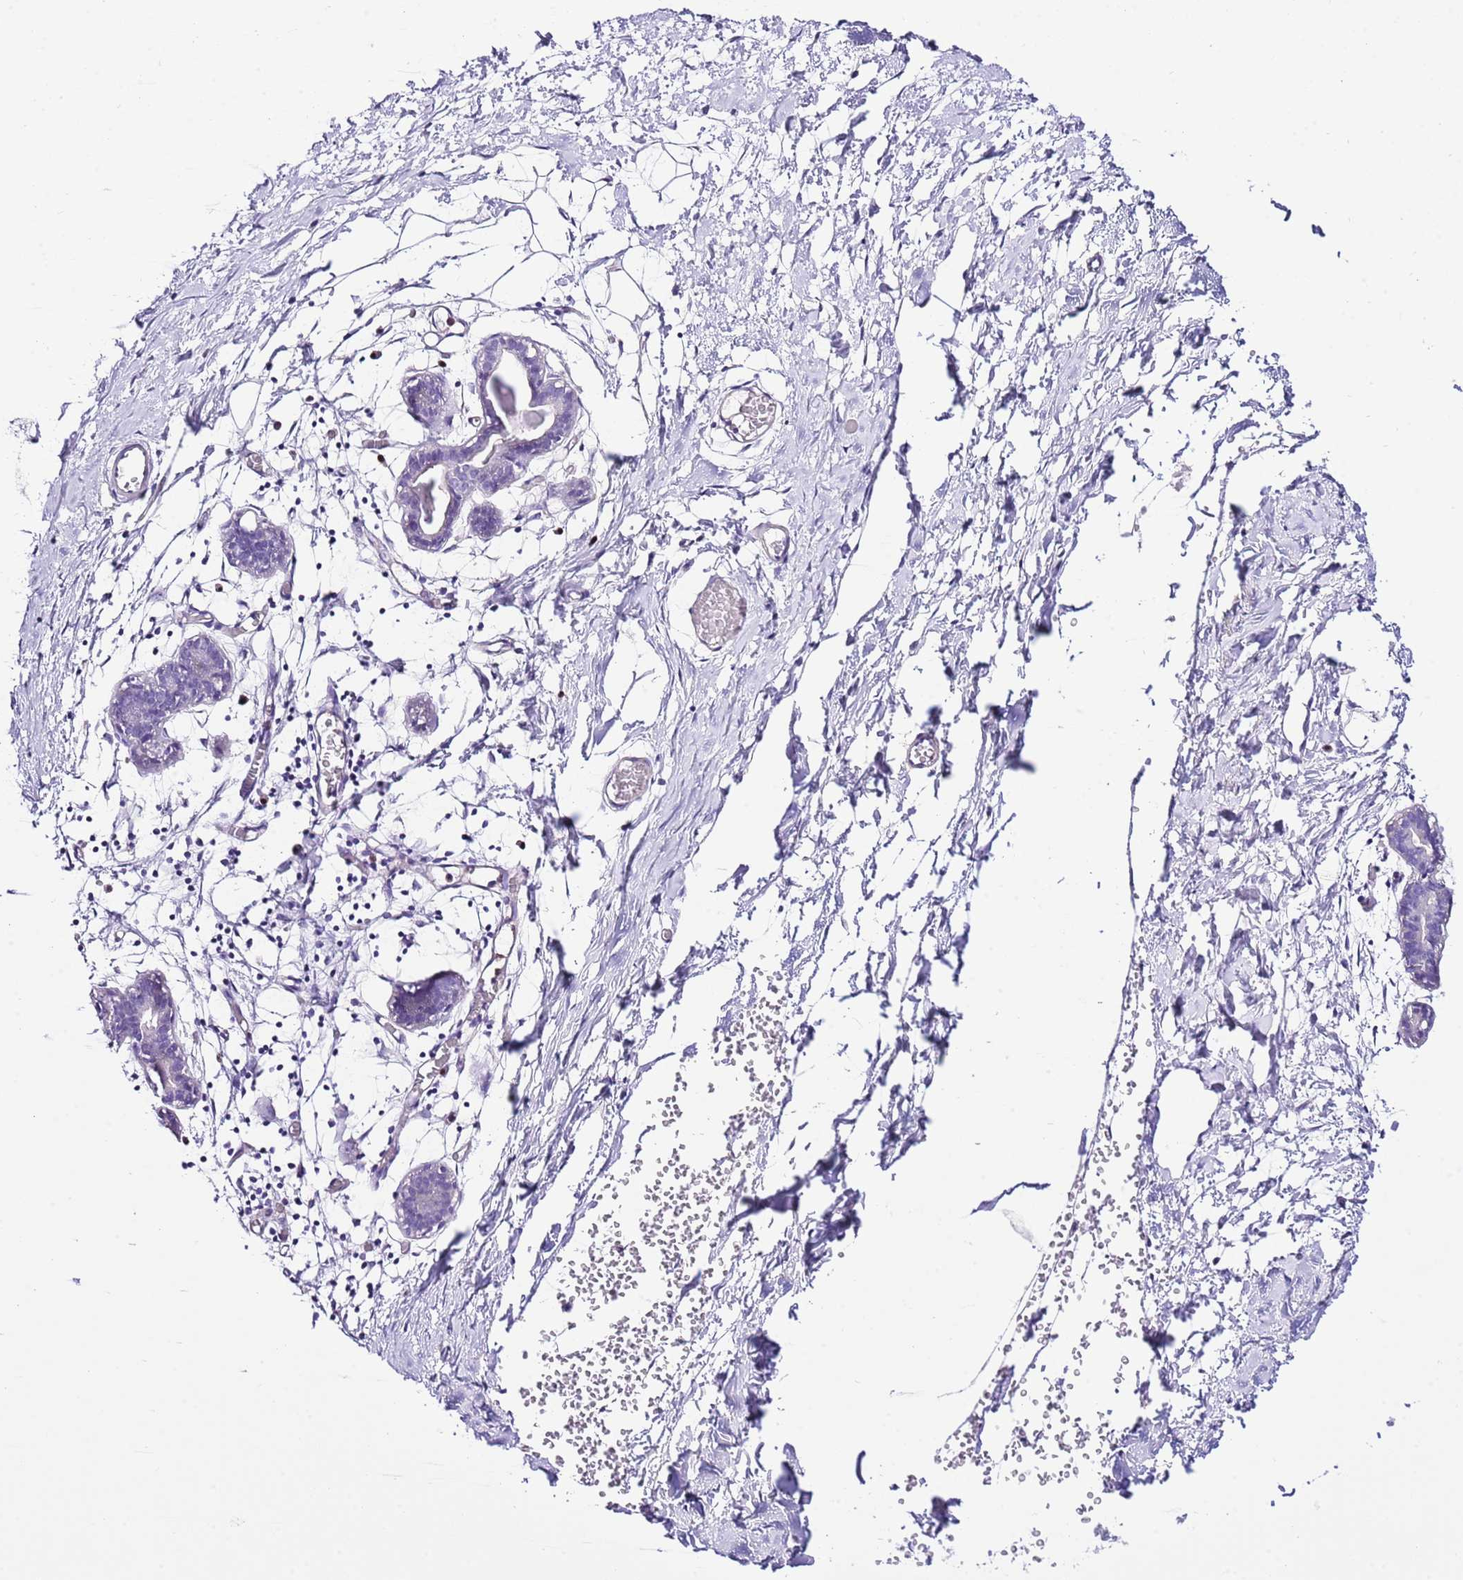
{"staining": {"intensity": "negative", "quantity": "none", "location": "none"}, "tissue": "breast", "cell_type": "Adipocytes", "image_type": "normal", "snomed": [{"axis": "morphology", "description": "Normal tissue, NOS"}, {"axis": "topography", "description": "Breast"}], "caption": "Unremarkable breast was stained to show a protein in brown. There is no significant staining in adipocytes.", "gene": "BHLHA15", "patient": {"sex": "female", "age": 27}}